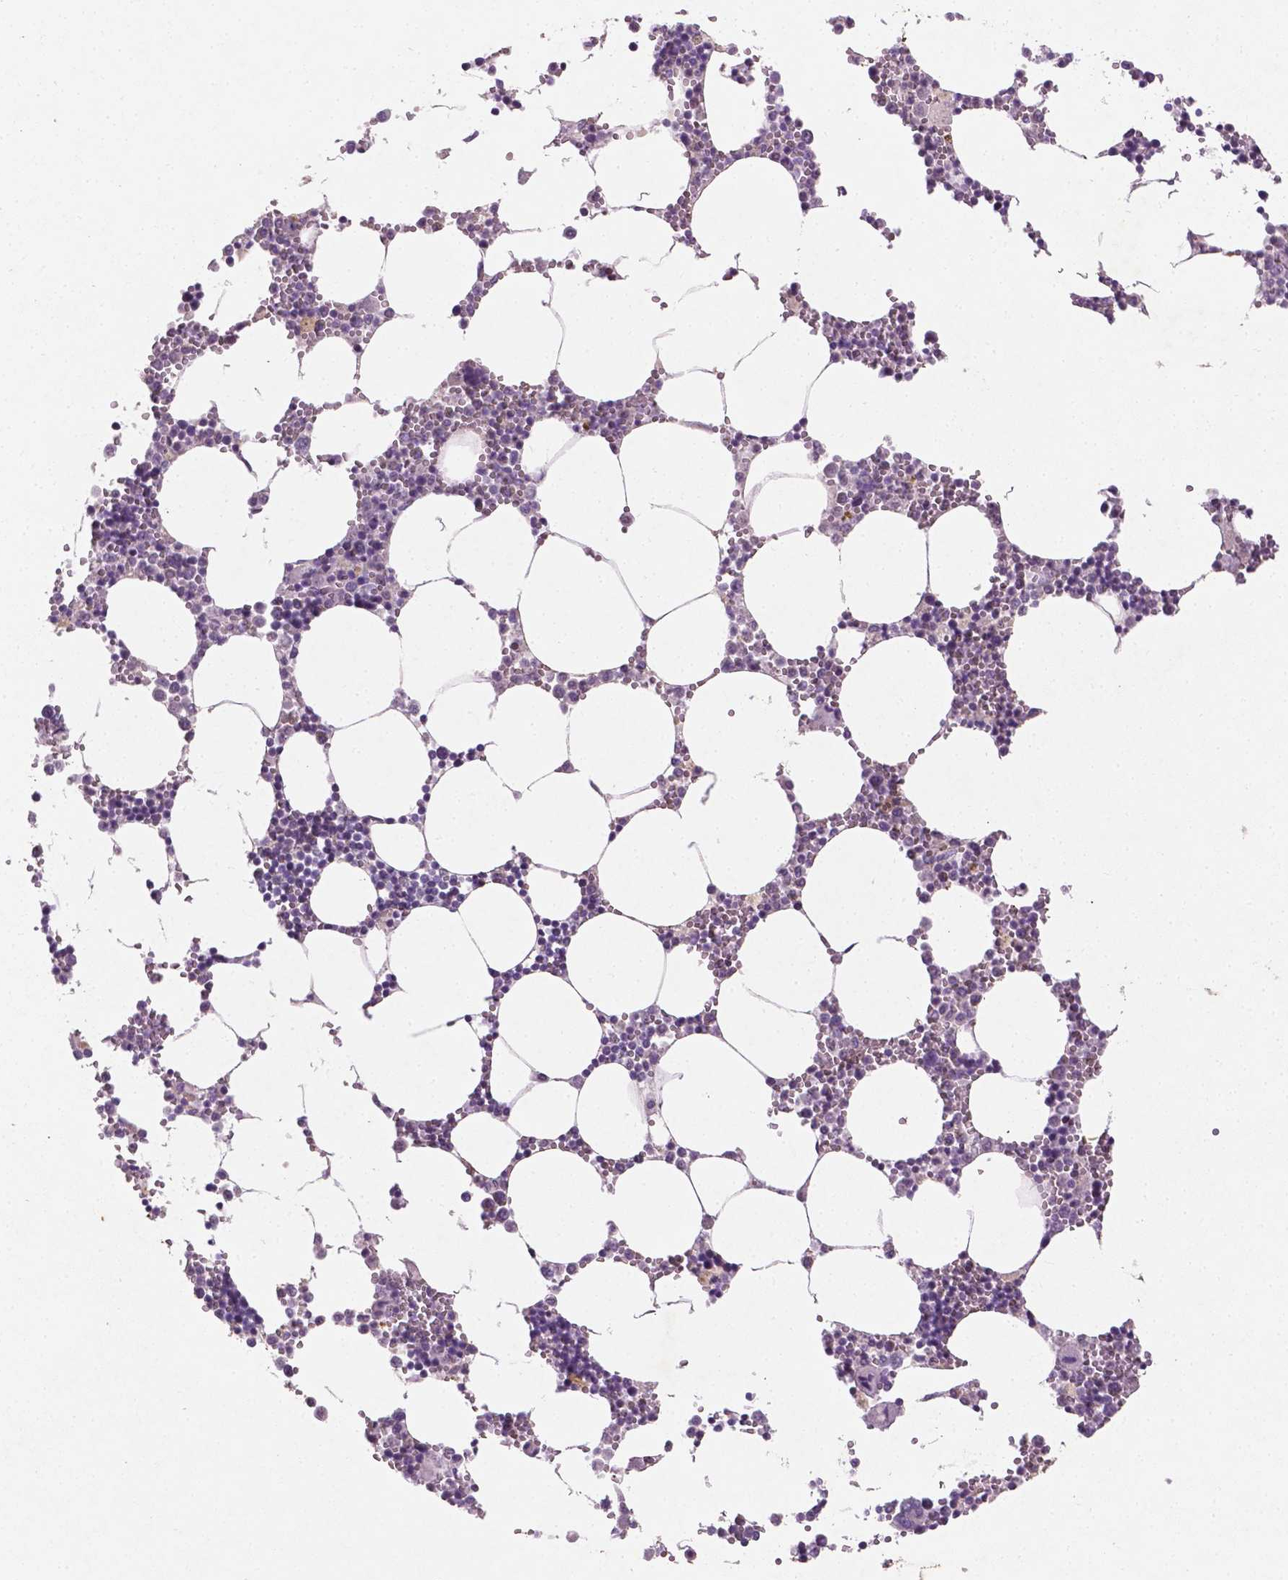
{"staining": {"intensity": "negative", "quantity": "none", "location": "none"}, "tissue": "bone marrow", "cell_type": "Hematopoietic cells", "image_type": "normal", "snomed": [{"axis": "morphology", "description": "Normal tissue, NOS"}, {"axis": "topography", "description": "Bone marrow"}], "caption": "Immunohistochemistry of benign bone marrow shows no staining in hematopoietic cells. (DAB immunohistochemistry (IHC) with hematoxylin counter stain).", "gene": "DLG2", "patient": {"sex": "male", "age": 54}}